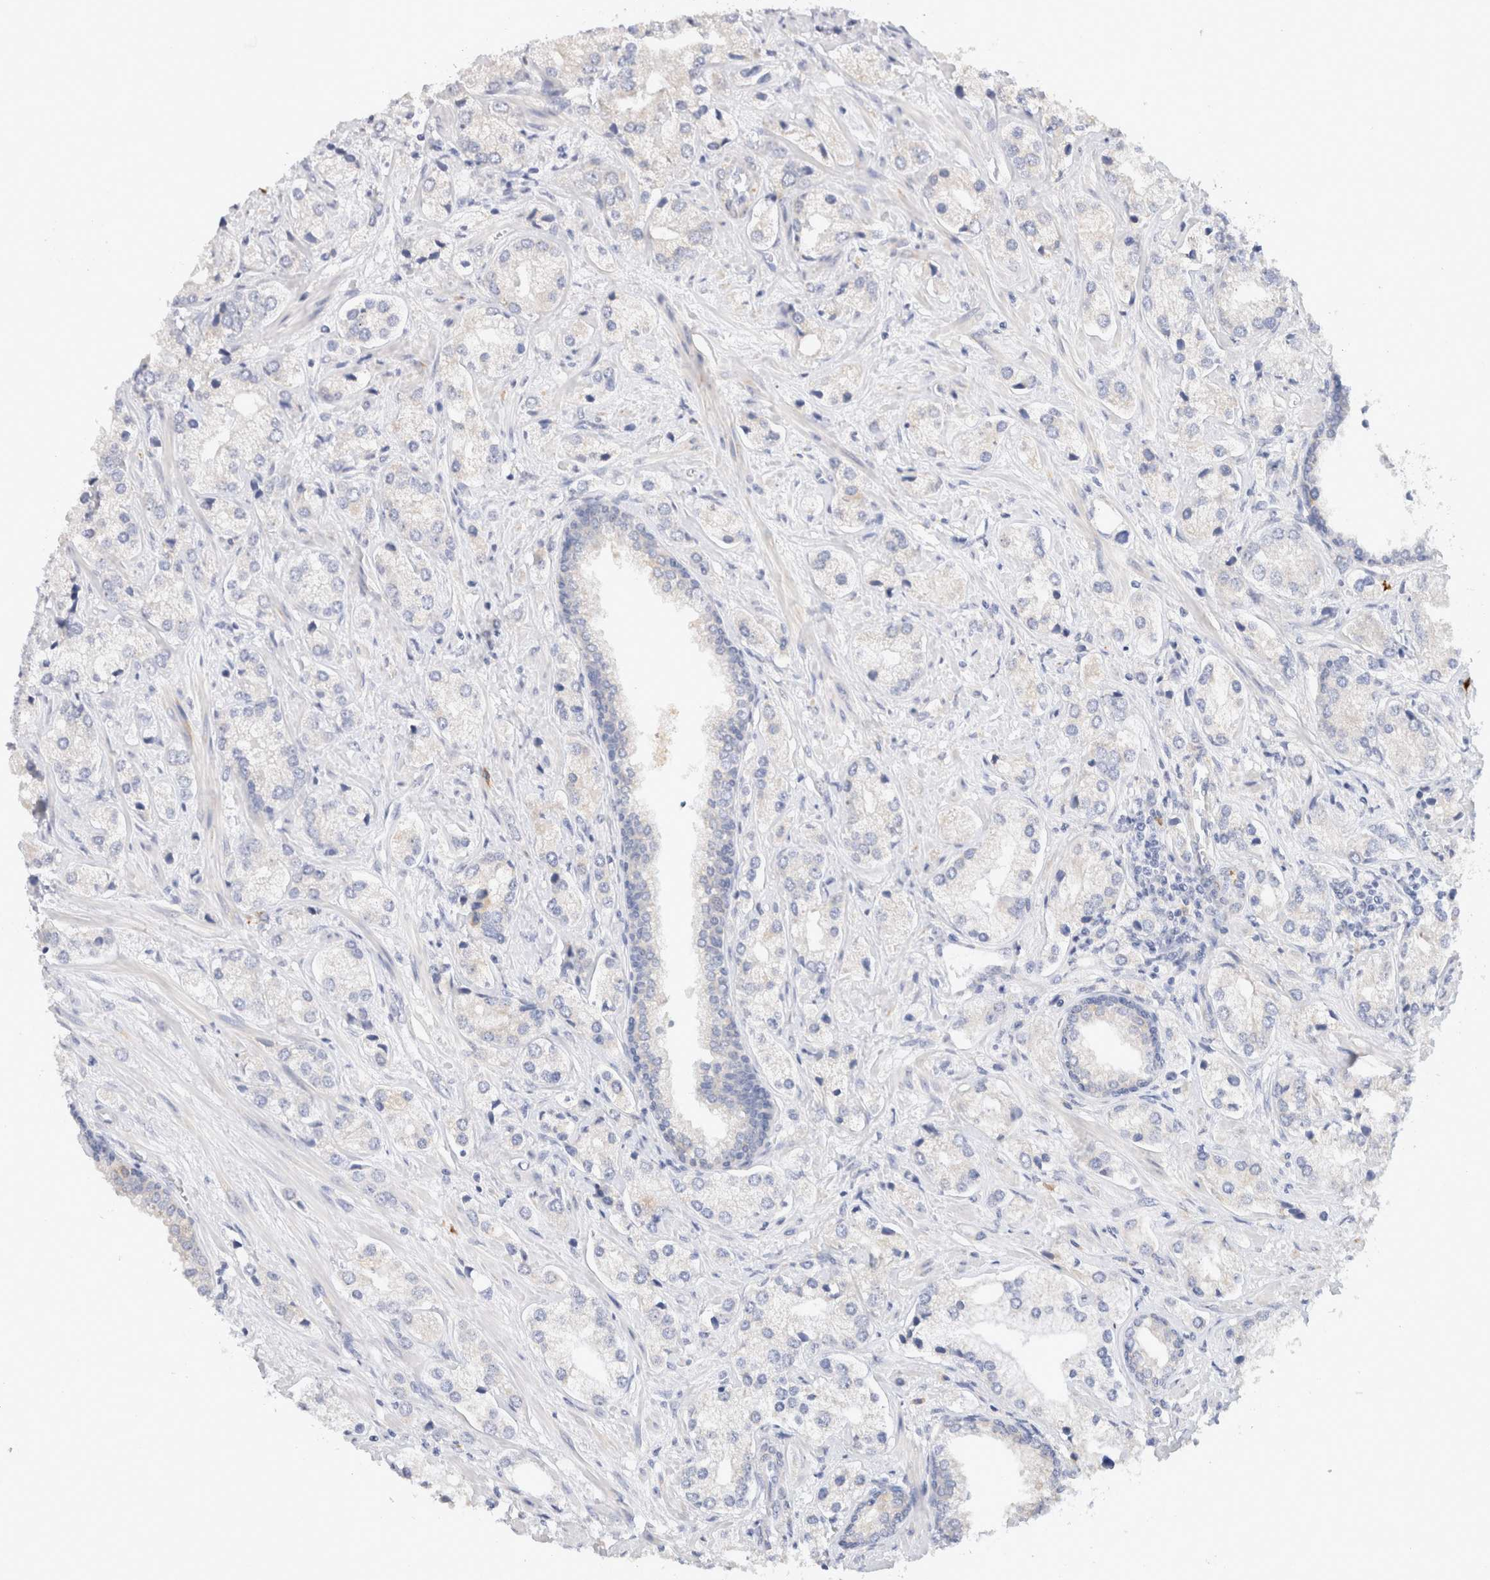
{"staining": {"intensity": "negative", "quantity": "none", "location": "none"}, "tissue": "prostate cancer", "cell_type": "Tumor cells", "image_type": "cancer", "snomed": [{"axis": "morphology", "description": "Adenocarcinoma, High grade"}, {"axis": "topography", "description": "Prostate"}], "caption": "Immunohistochemistry (IHC) photomicrograph of prostate high-grade adenocarcinoma stained for a protein (brown), which shows no staining in tumor cells.", "gene": "GADD45G", "patient": {"sex": "male", "age": 66}}